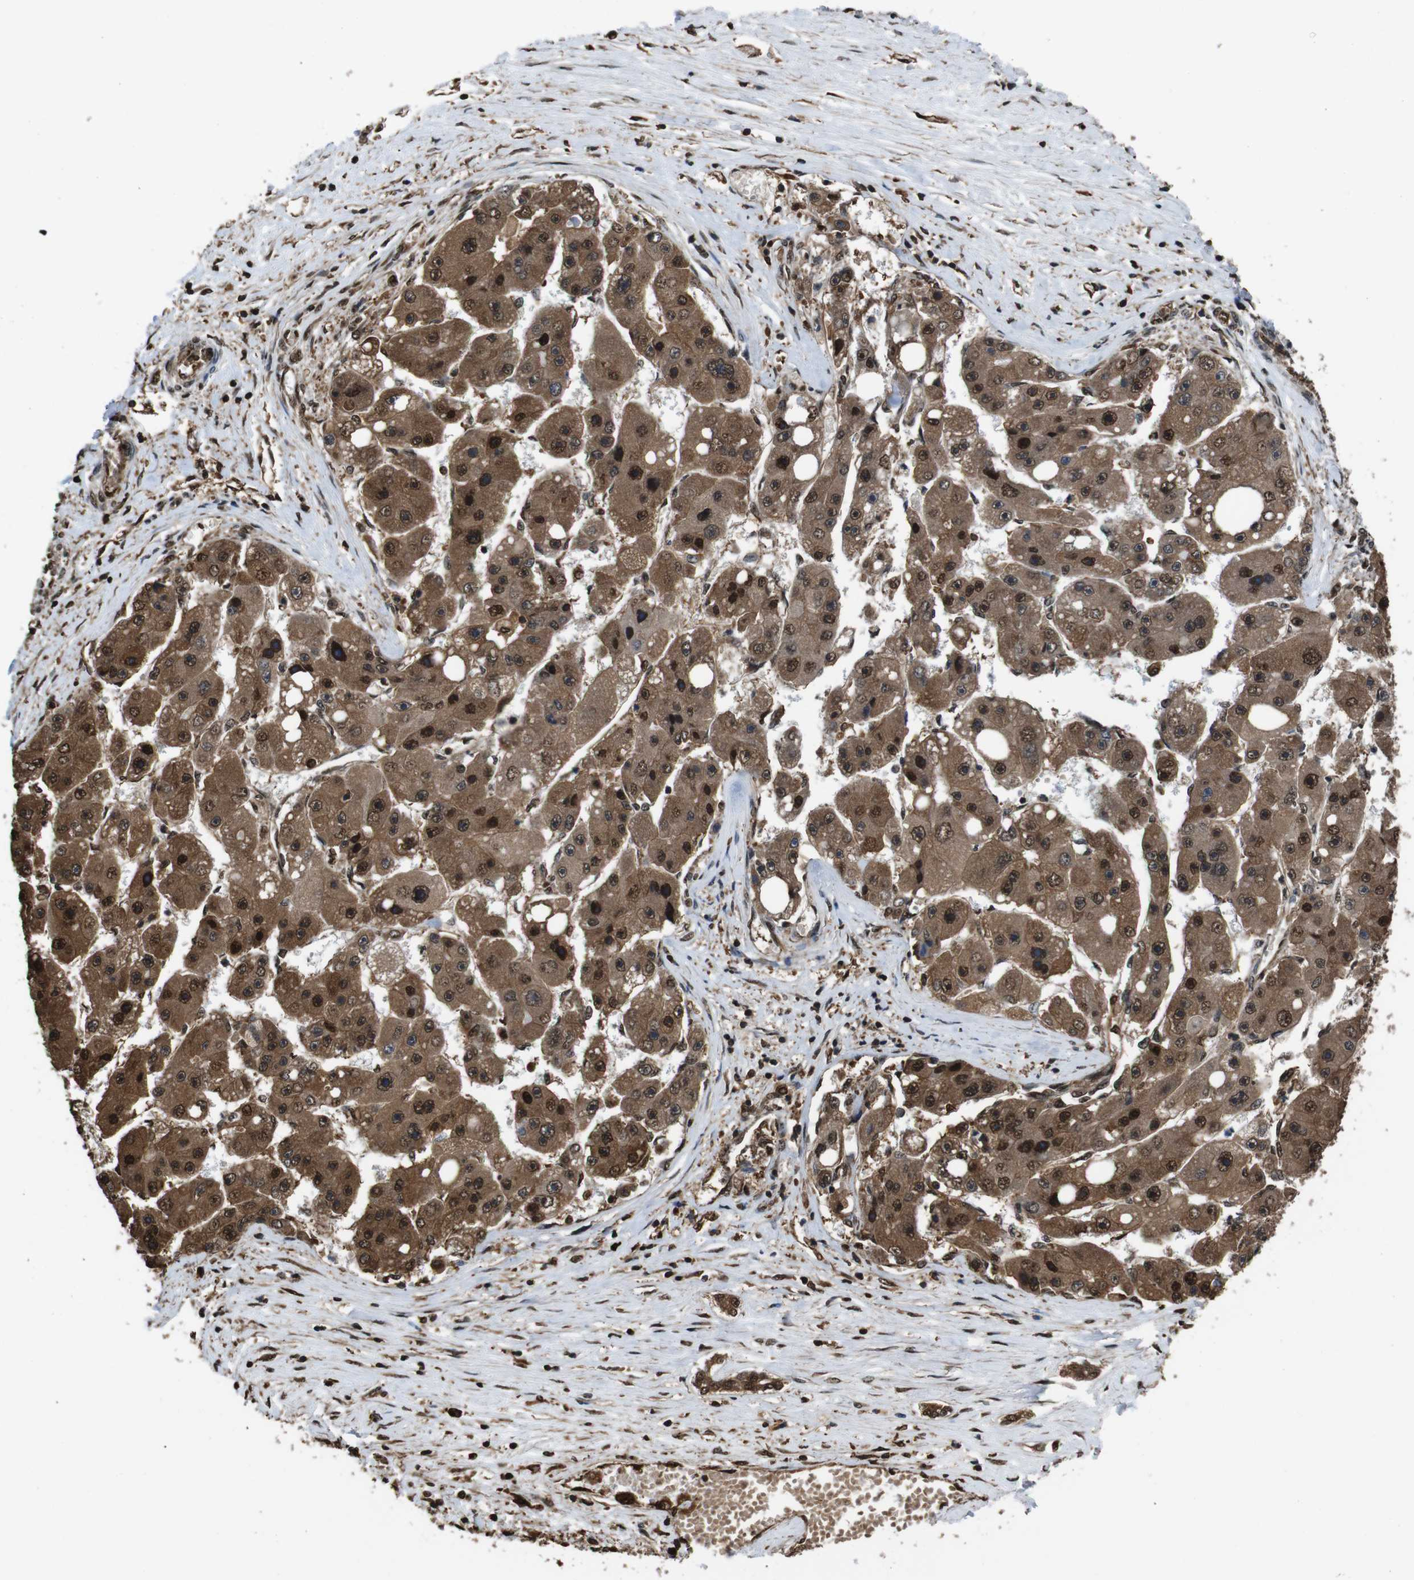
{"staining": {"intensity": "strong", "quantity": ">75%", "location": "cytoplasmic/membranous,nuclear"}, "tissue": "liver cancer", "cell_type": "Tumor cells", "image_type": "cancer", "snomed": [{"axis": "morphology", "description": "Carcinoma, Hepatocellular, NOS"}, {"axis": "topography", "description": "Liver"}], "caption": "IHC micrograph of liver hepatocellular carcinoma stained for a protein (brown), which shows high levels of strong cytoplasmic/membranous and nuclear staining in approximately >75% of tumor cells.", "gene": "VCP", "patient": {"sex": "female", "age": 61}}